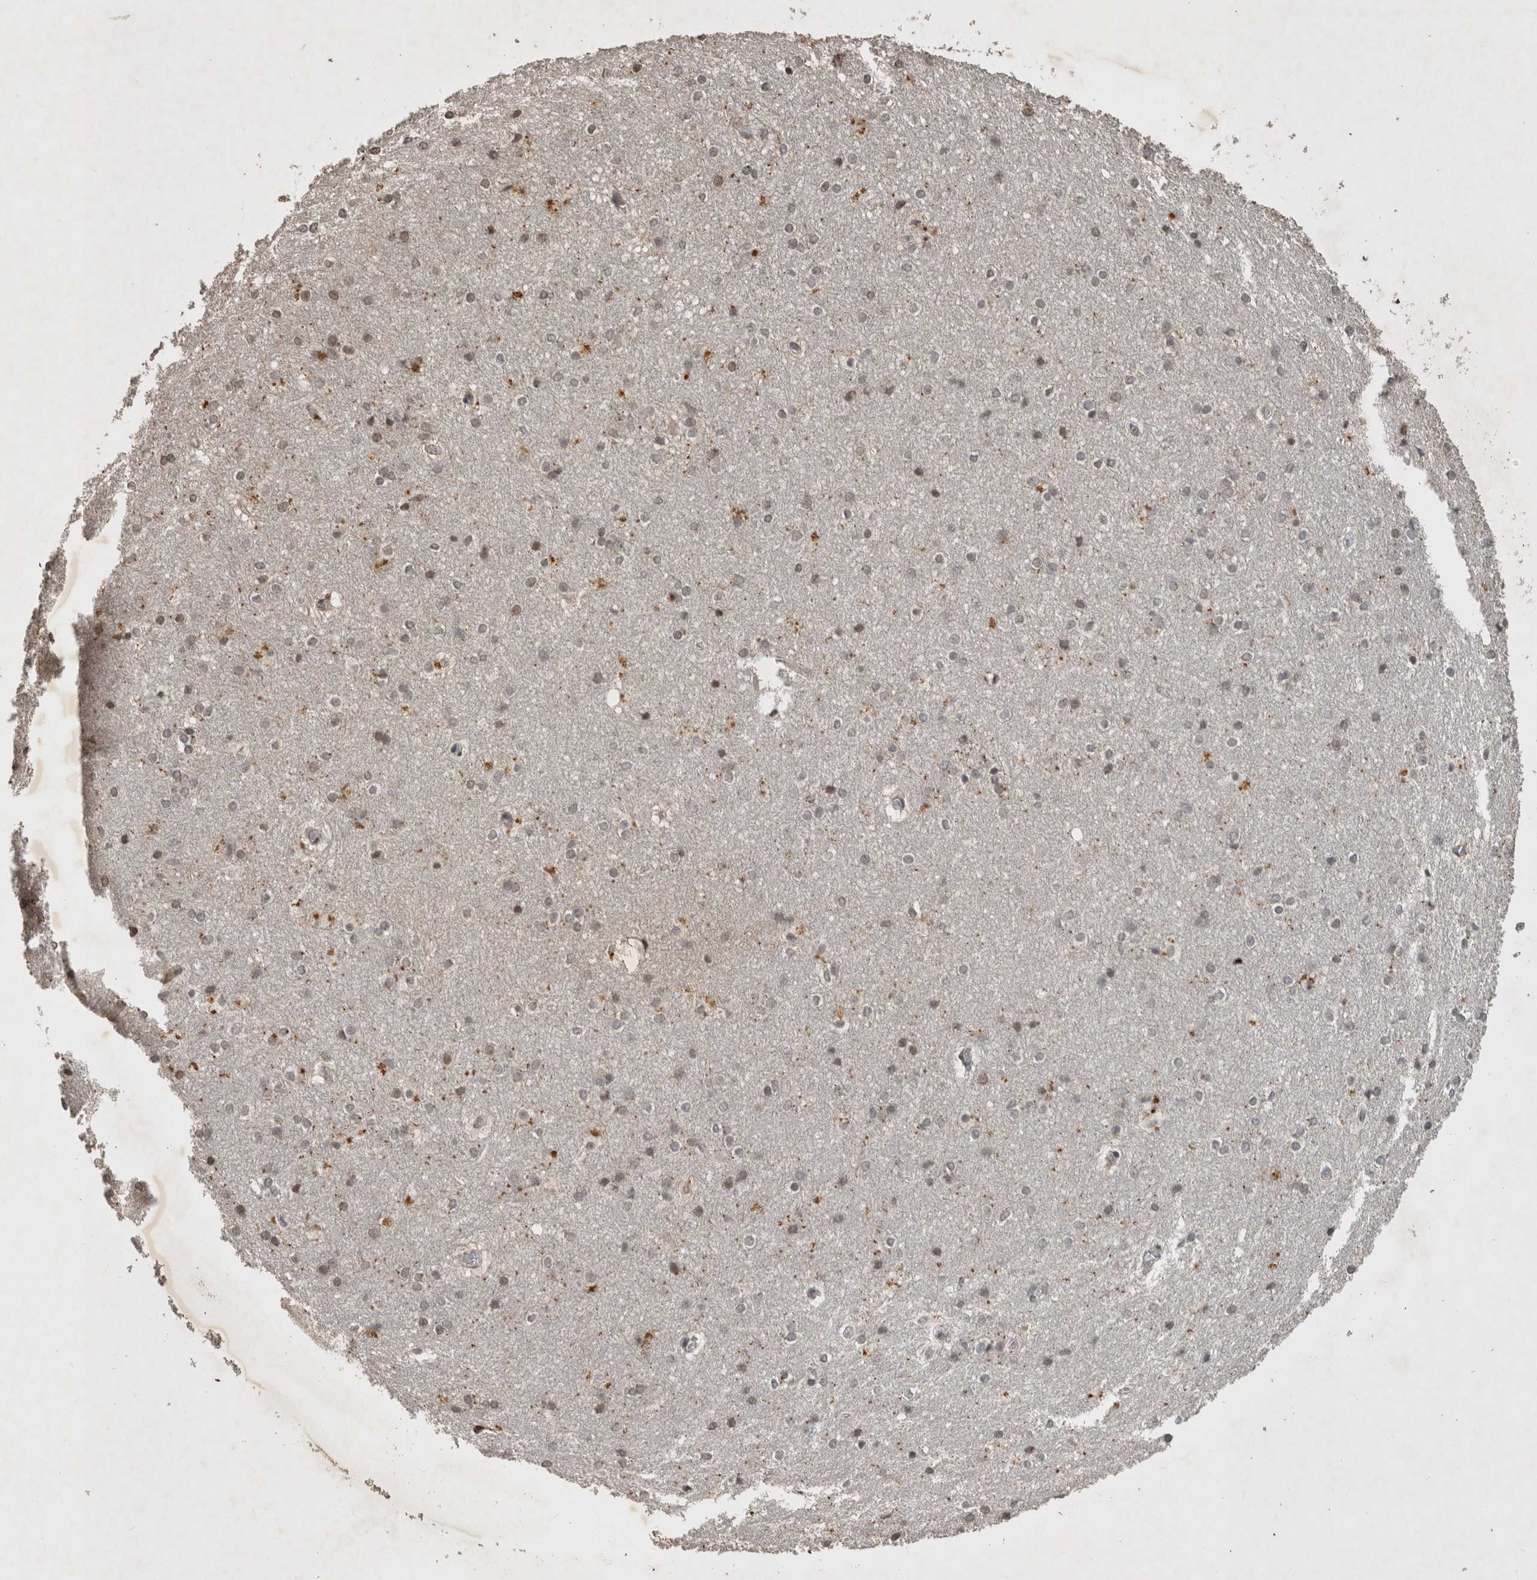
{"staining": {"intensity": "moderate", "quantity": "25%-75%", "location": "cytoplasmic/membranous,nuclear"}, "tissue": "caudate", "cell_type": "Glial cells", "image_type": "normal", "snomed": [{"axis": "morphology", "description": "Normal tissue, NOS"}, {"axis": "topography", "description": "Lateral ventricle wall"}], "caption": "DAB (3,3'-diaminobenzidine) immunohistochemical staining of unremarkable human caudate demonstrates moderate cytoplasmic/membranous,nuclear protein expression in about 25%-75% of glial cells.", "gene": "HRK", "patient": {"sex": "female", "age": 19}}